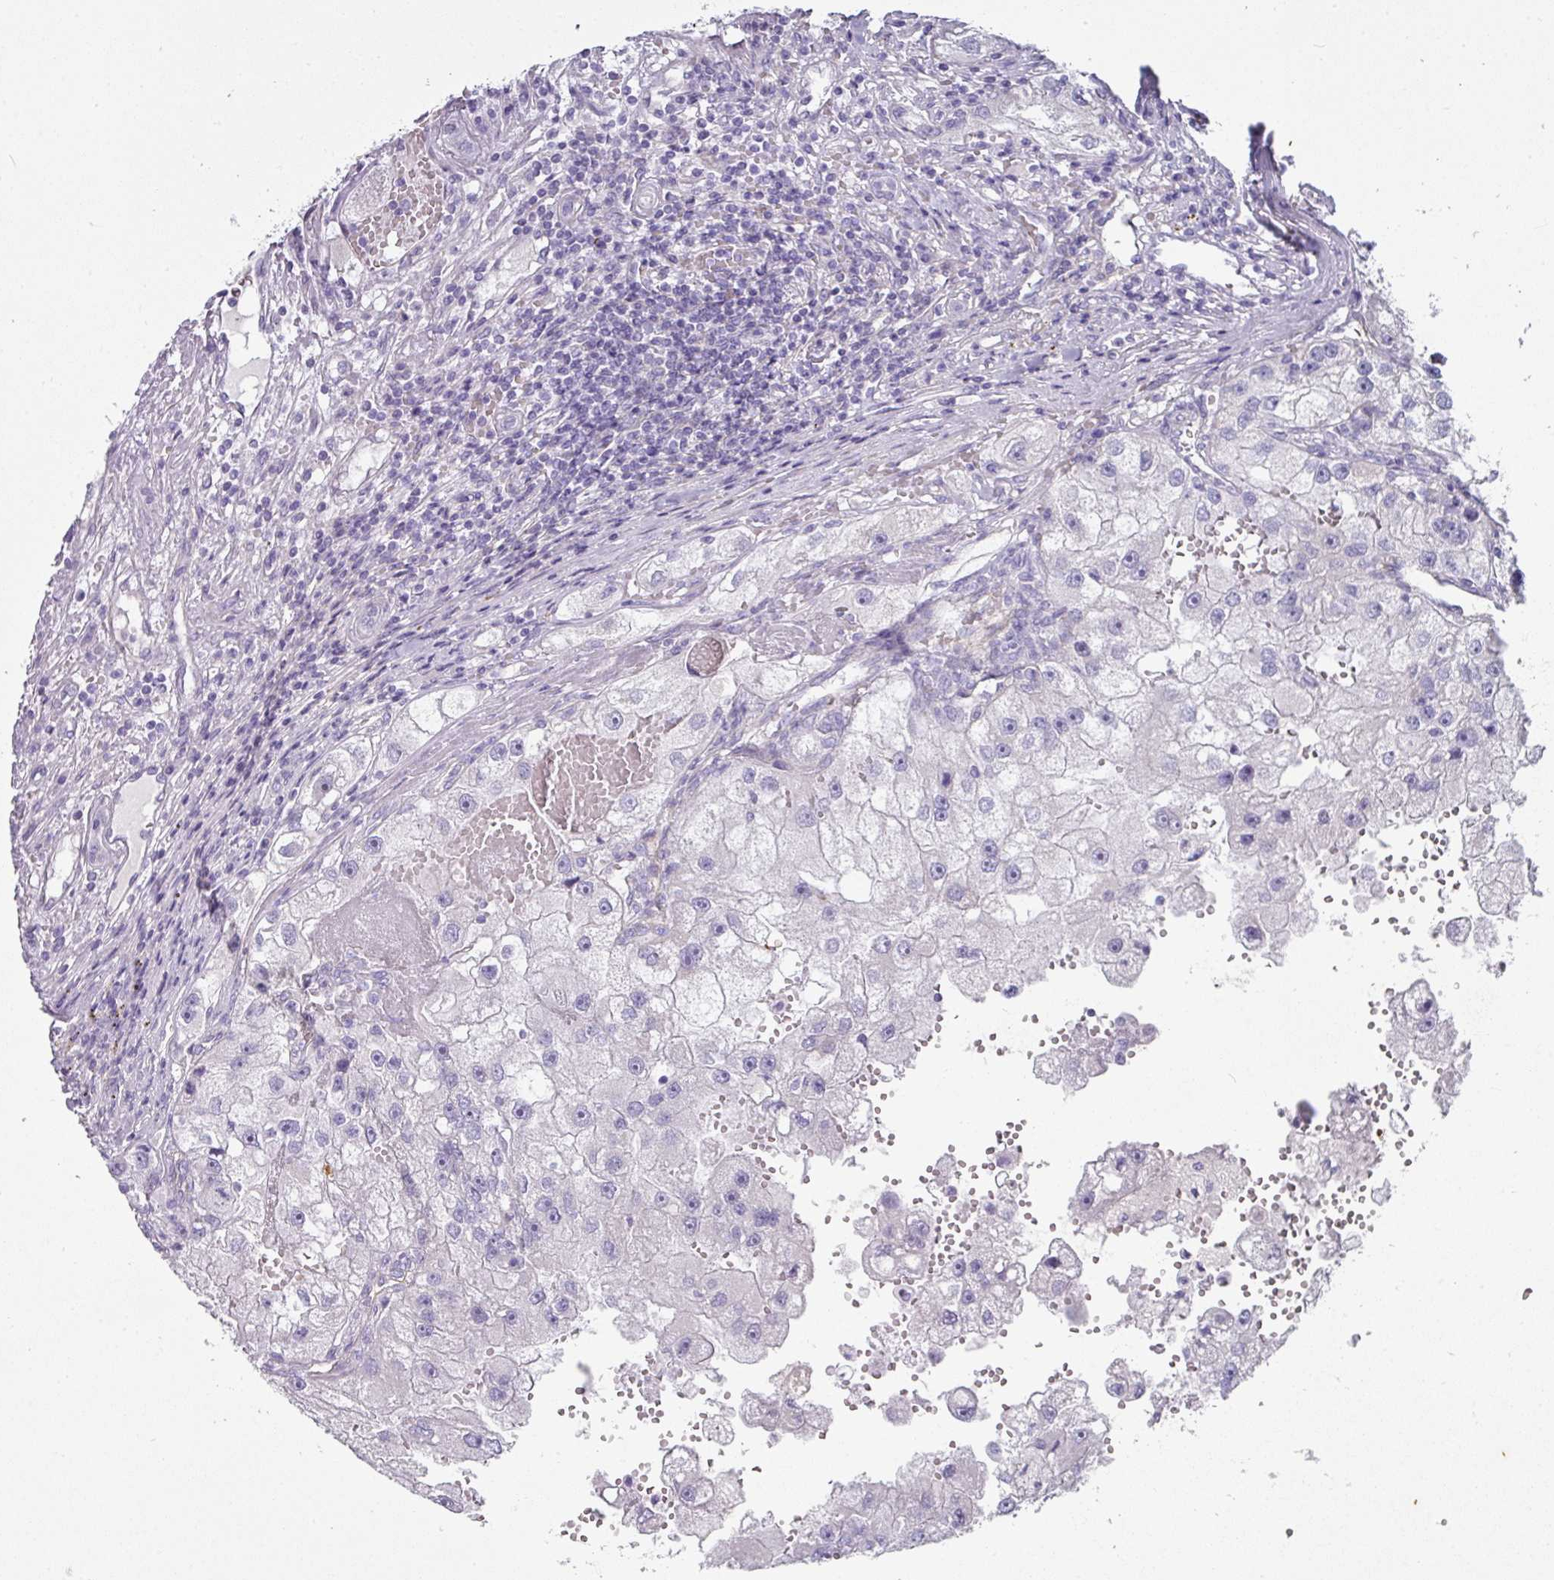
{"staining": {"intensity": "negative", "quantity": "none", "location": "none"}, "tissue": "renal cancer", "cell_type": "Tumor cells", "image_type": "cancer", "snomed": [{"axis": "morphology", "description": "Adenocarcinoma, NOS"}, {"axis": "topography", "description": "Kidney"}], "caption": "Tumor cells are negative for protein expression in human renal adenocarcinoma.", "gene": "OR52N1", "patient": {"sex": "male", "age": 63}}